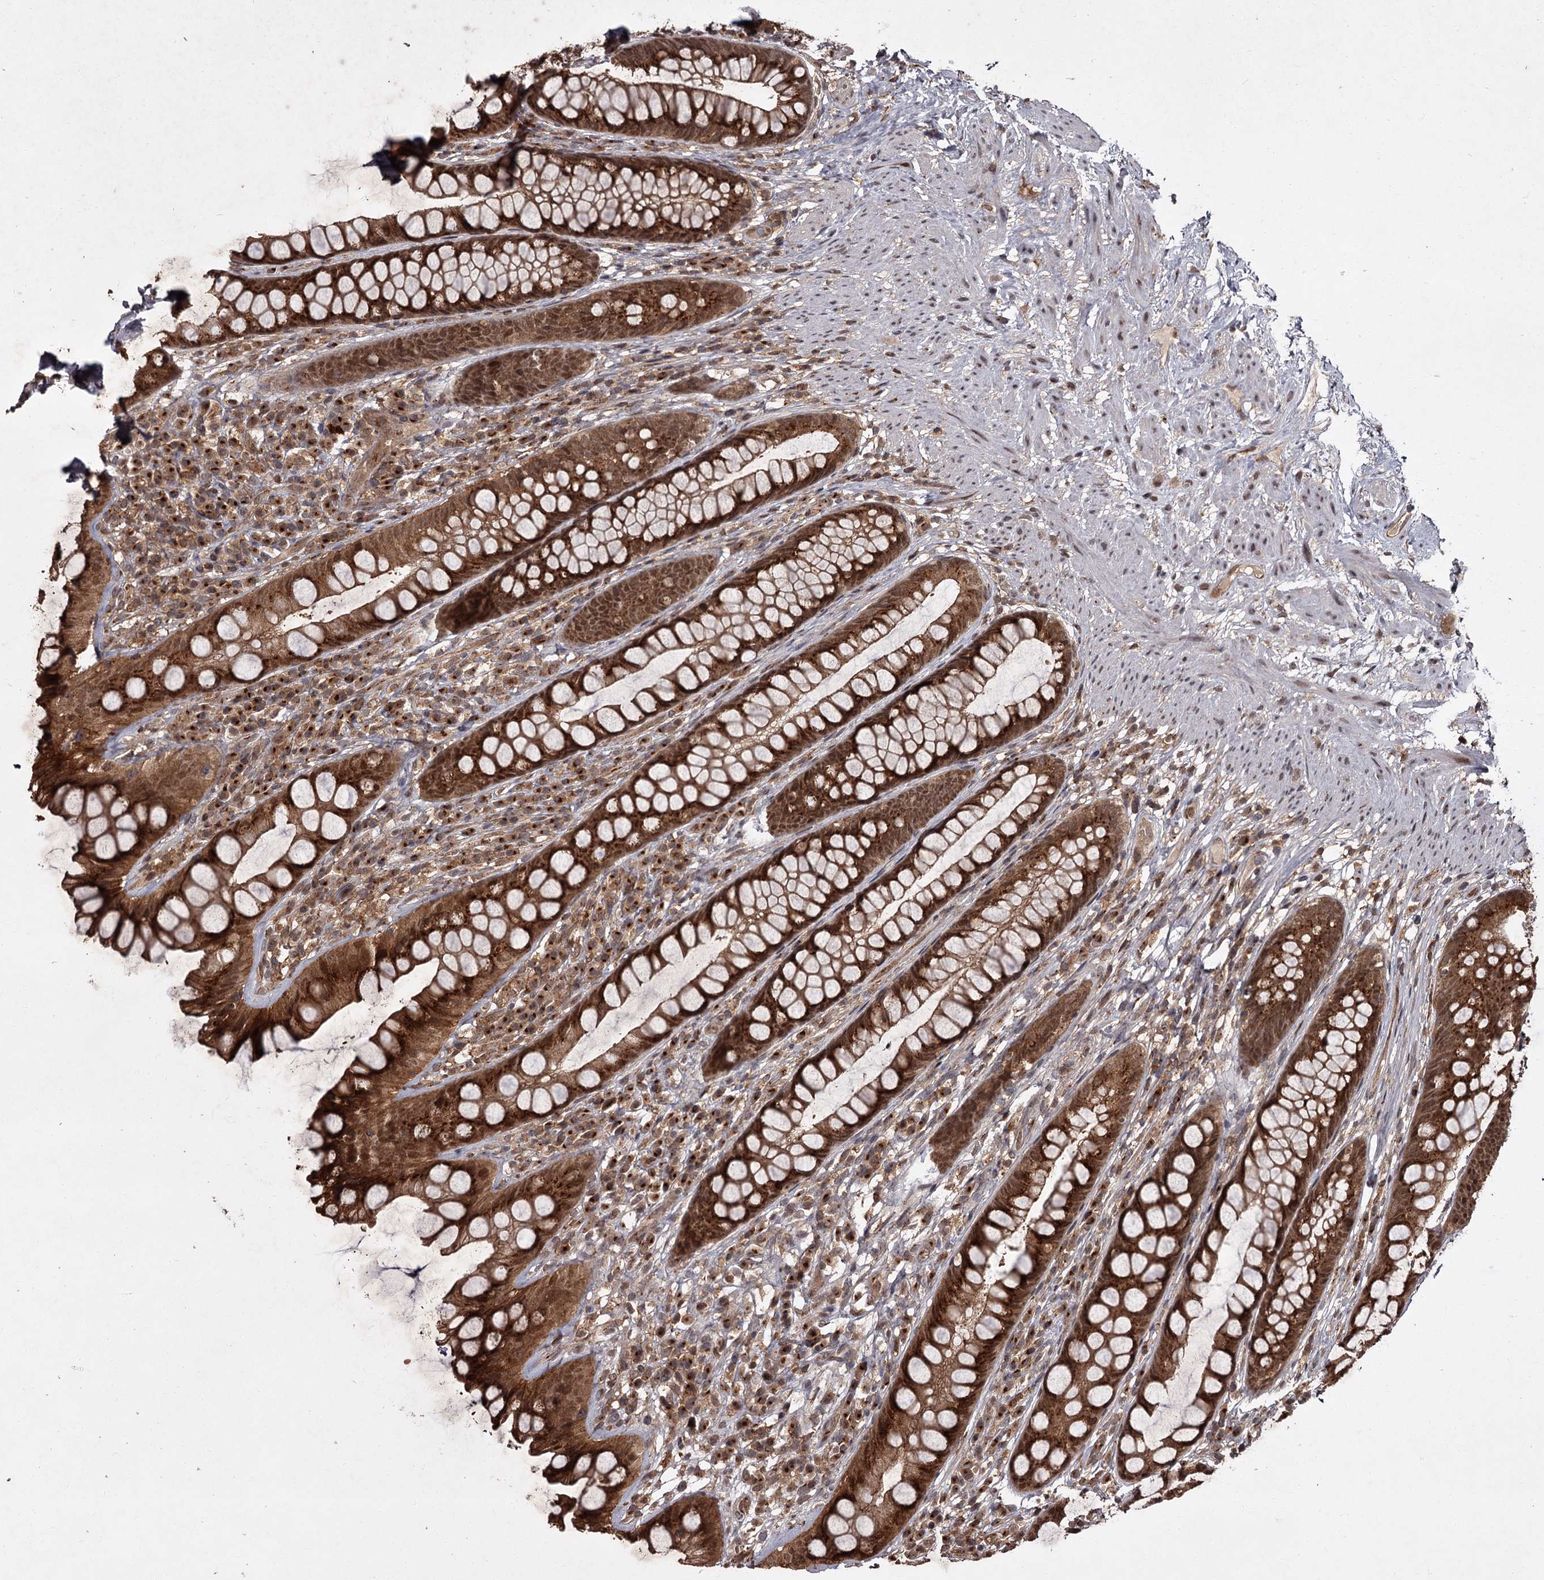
{"staining": {"intensity": "moderate", "quantity": ">75%", "location": "cytoplasmic/membranous,nuclear"}, "tissue": "rectum", "cell_type": "Glandular cells", "image_type": "normal", "snomed": [{"axis": "morphology", "description": "Normal tissue, NOS"}, {"axis": "topography", "description": "Rectum"}], "caption": "High-power microscopy captured an IHC histopathology image of benign rectum, revealing moderate cytoplasmic/membranous,nuclear expression in about >75% of glandular cells. Using DAB (3,3'-diaminobenzidine) (brown) and hematoxylin (blue) stains, captured at high magnification using brightfield microscopy.", "gene": "TBC1D23", "patient": {"sex": "male", "age": 74}}